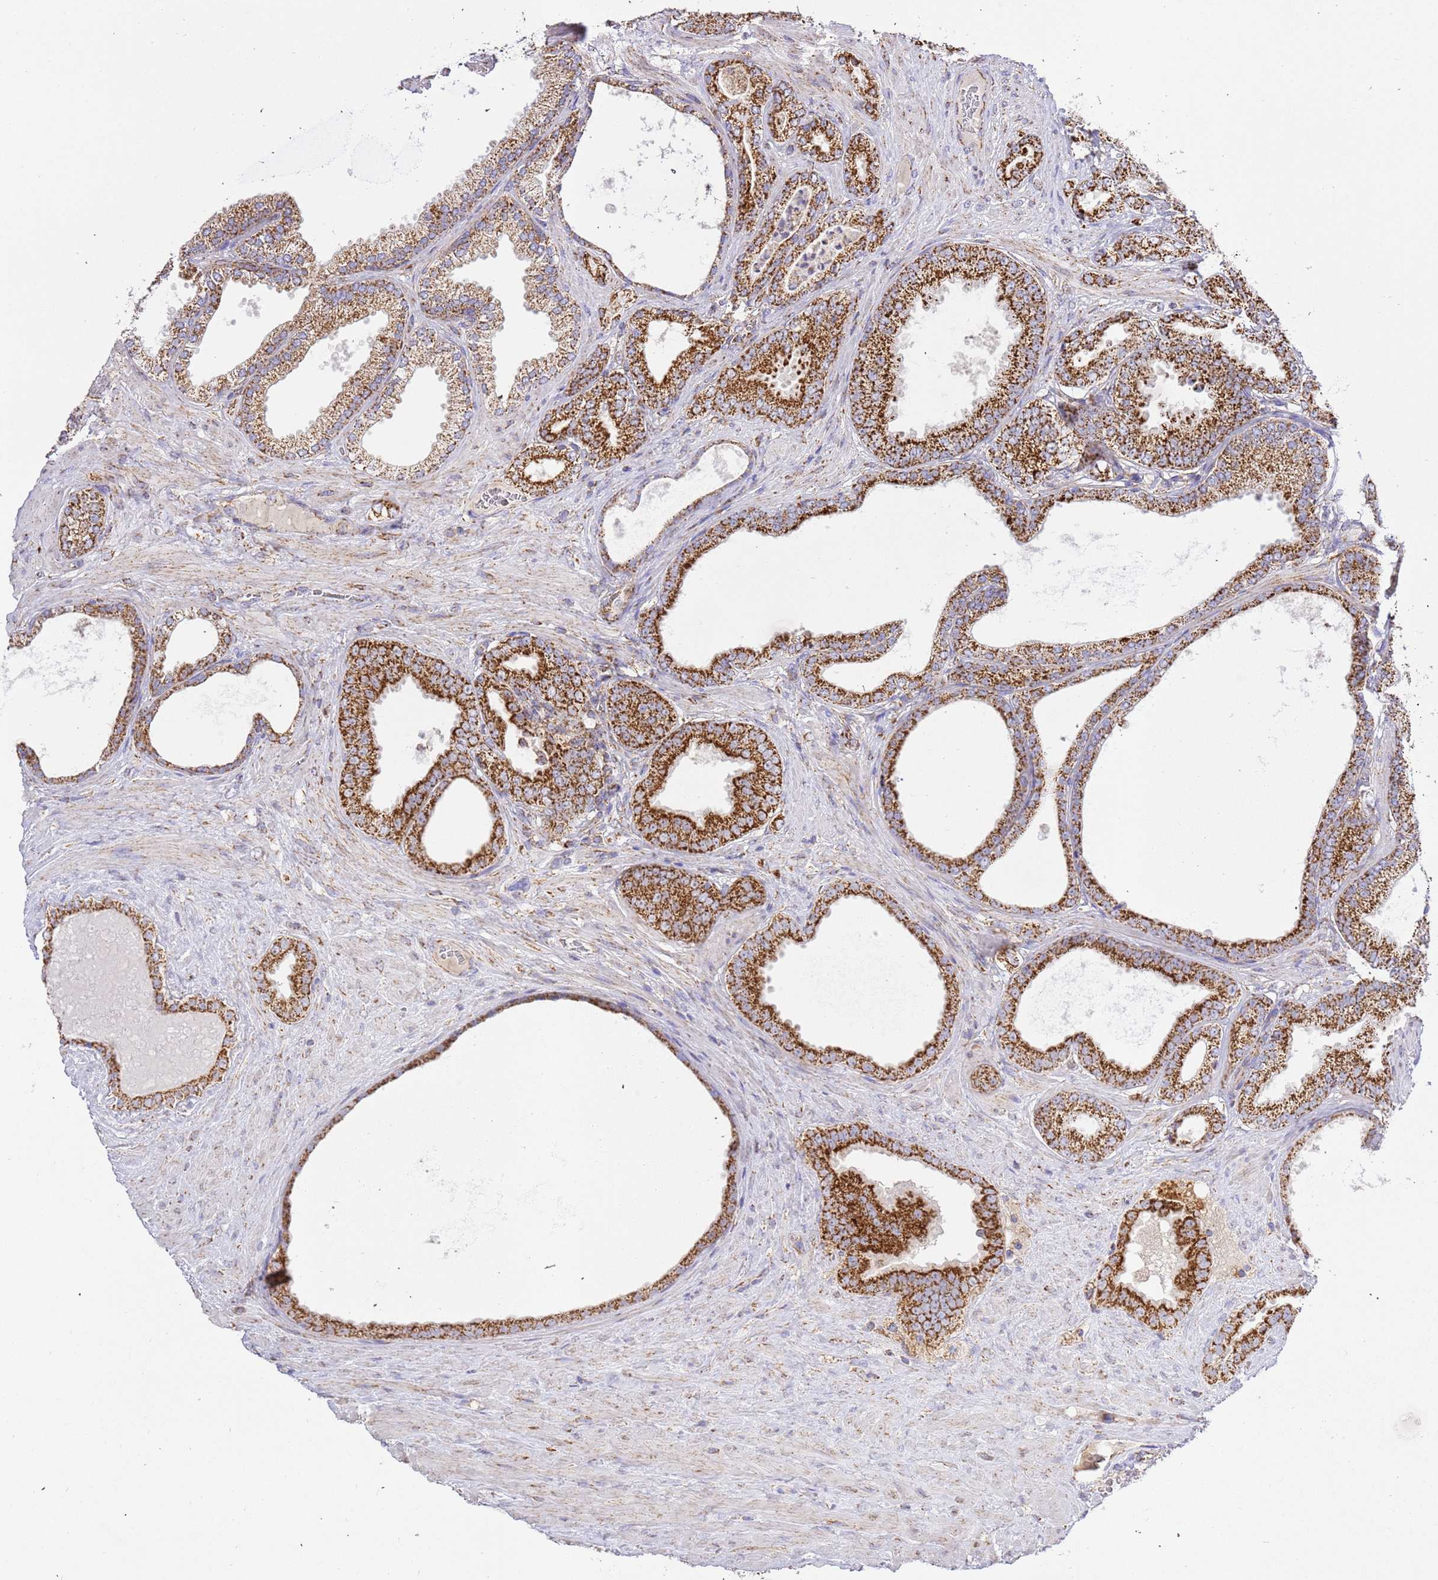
{"staining": {"intensity": "strong", "quantity": ">75%", "location": "cytoplasmic/membranous"}, "tissue": "prostate cancer", "cell_type": "Tumor cells", "image_type": "cancer", "snomed": [{"axis": "morphology", "description": "Adenocarcinoma, Low grade"}, {"axis": "topography", "description": "Prostate"}], "caption": "Human low-grade adenocarcinoma (prostate) stained with a brown dye reveals strong cytoplasmic/membranous positive positivity in about >75% of tumor cells.", "gene": "ZBTB39", "patient": {"sex": "male", "age": 63}}